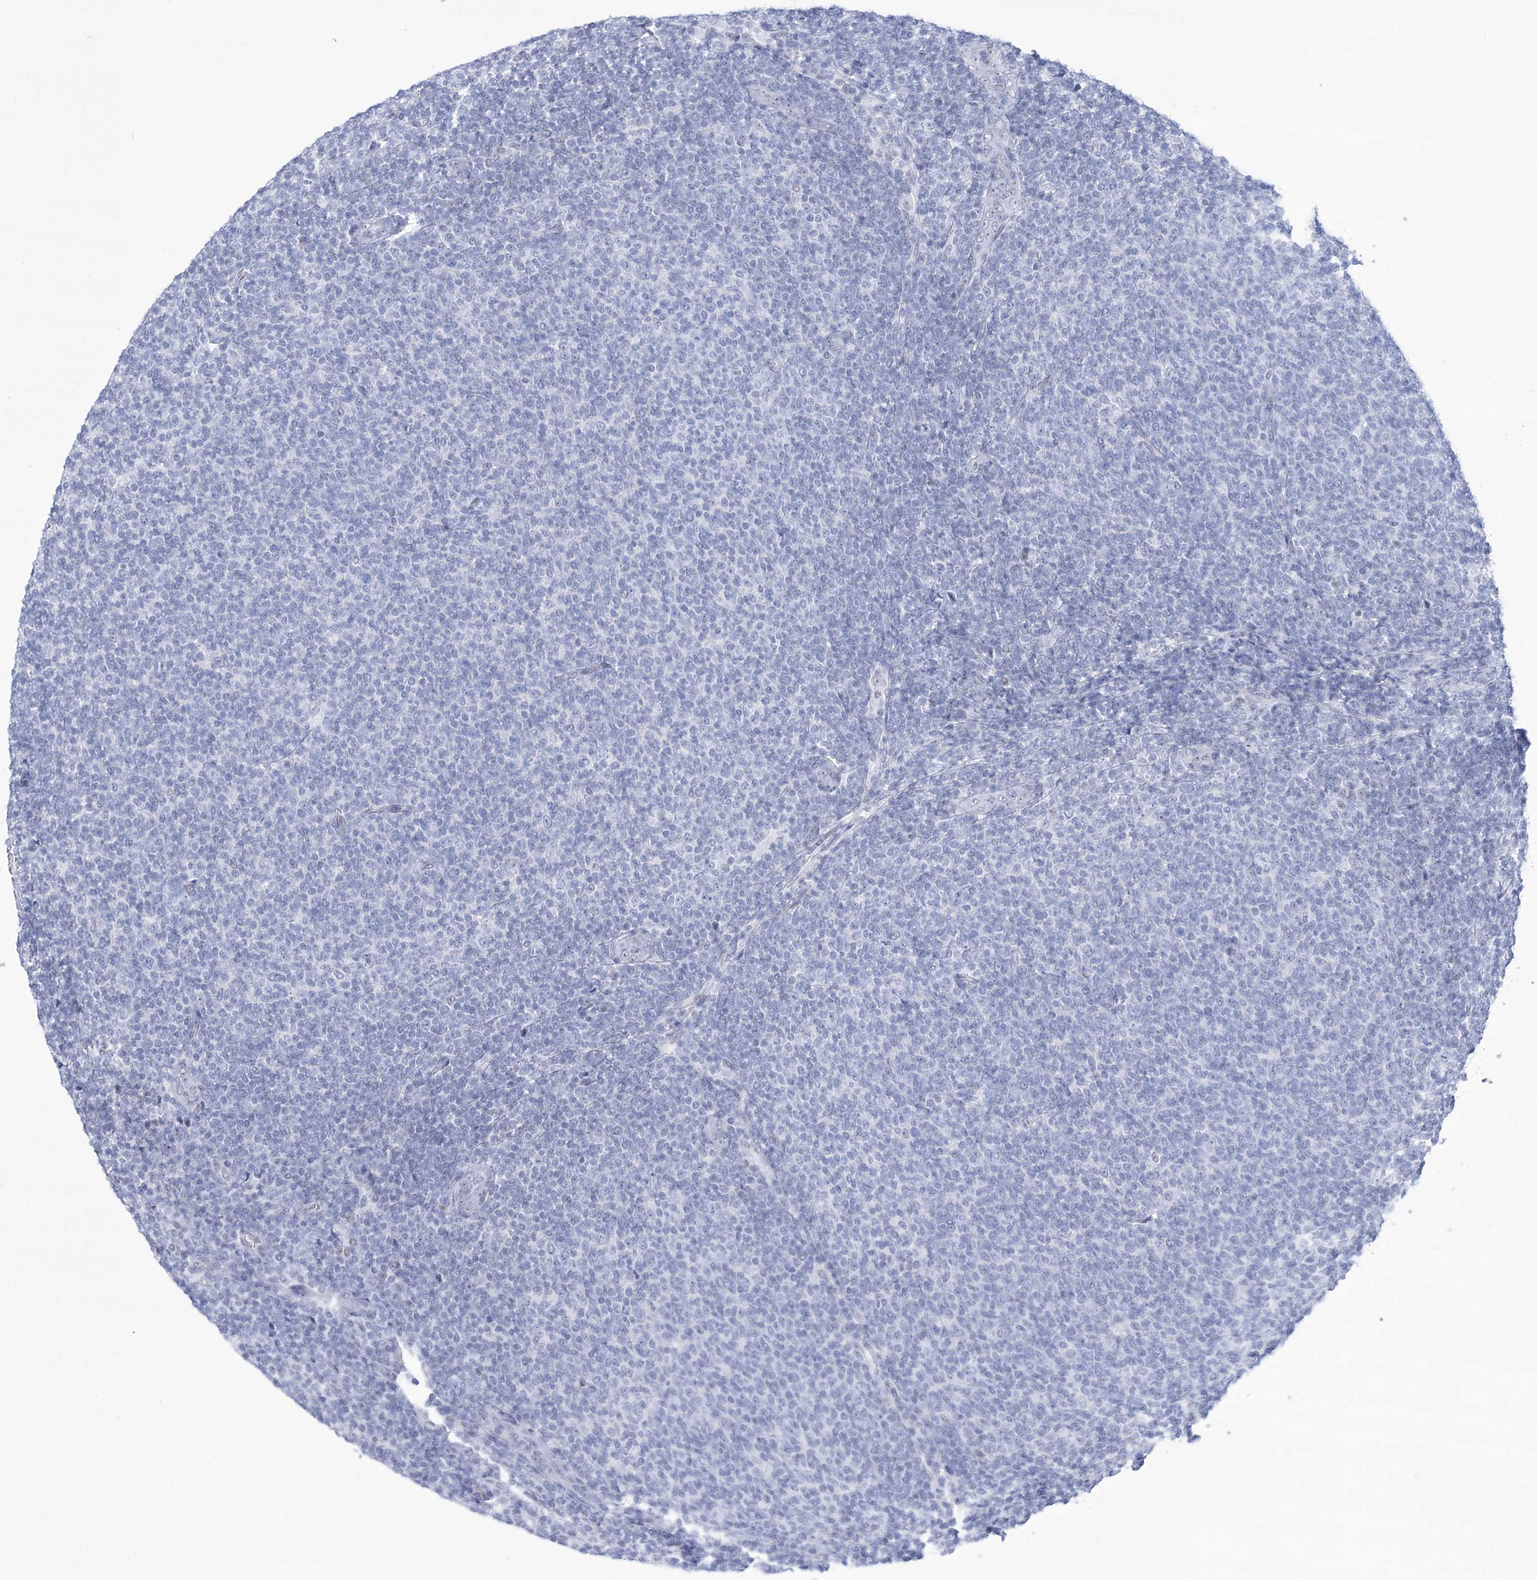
{"staining": {"intensity": "negative", "quantity": "none", "location": "none"}, "tissue": "lymphoma", "cell_type": "Tumor cells", "image_type": "cancer", "snomed": [{"axis": "morphology", "description": "Malignant lymphoma, non-Hodgkin's type, Low grade"}, {"axis": "topography", "description": "Lymph node"}], "caption": "This is an IHC image of human lymphoma. There is no expression in tumor cells.", "gene": "HORMAD1", "patient": {"sex": "male", "age": 66}}